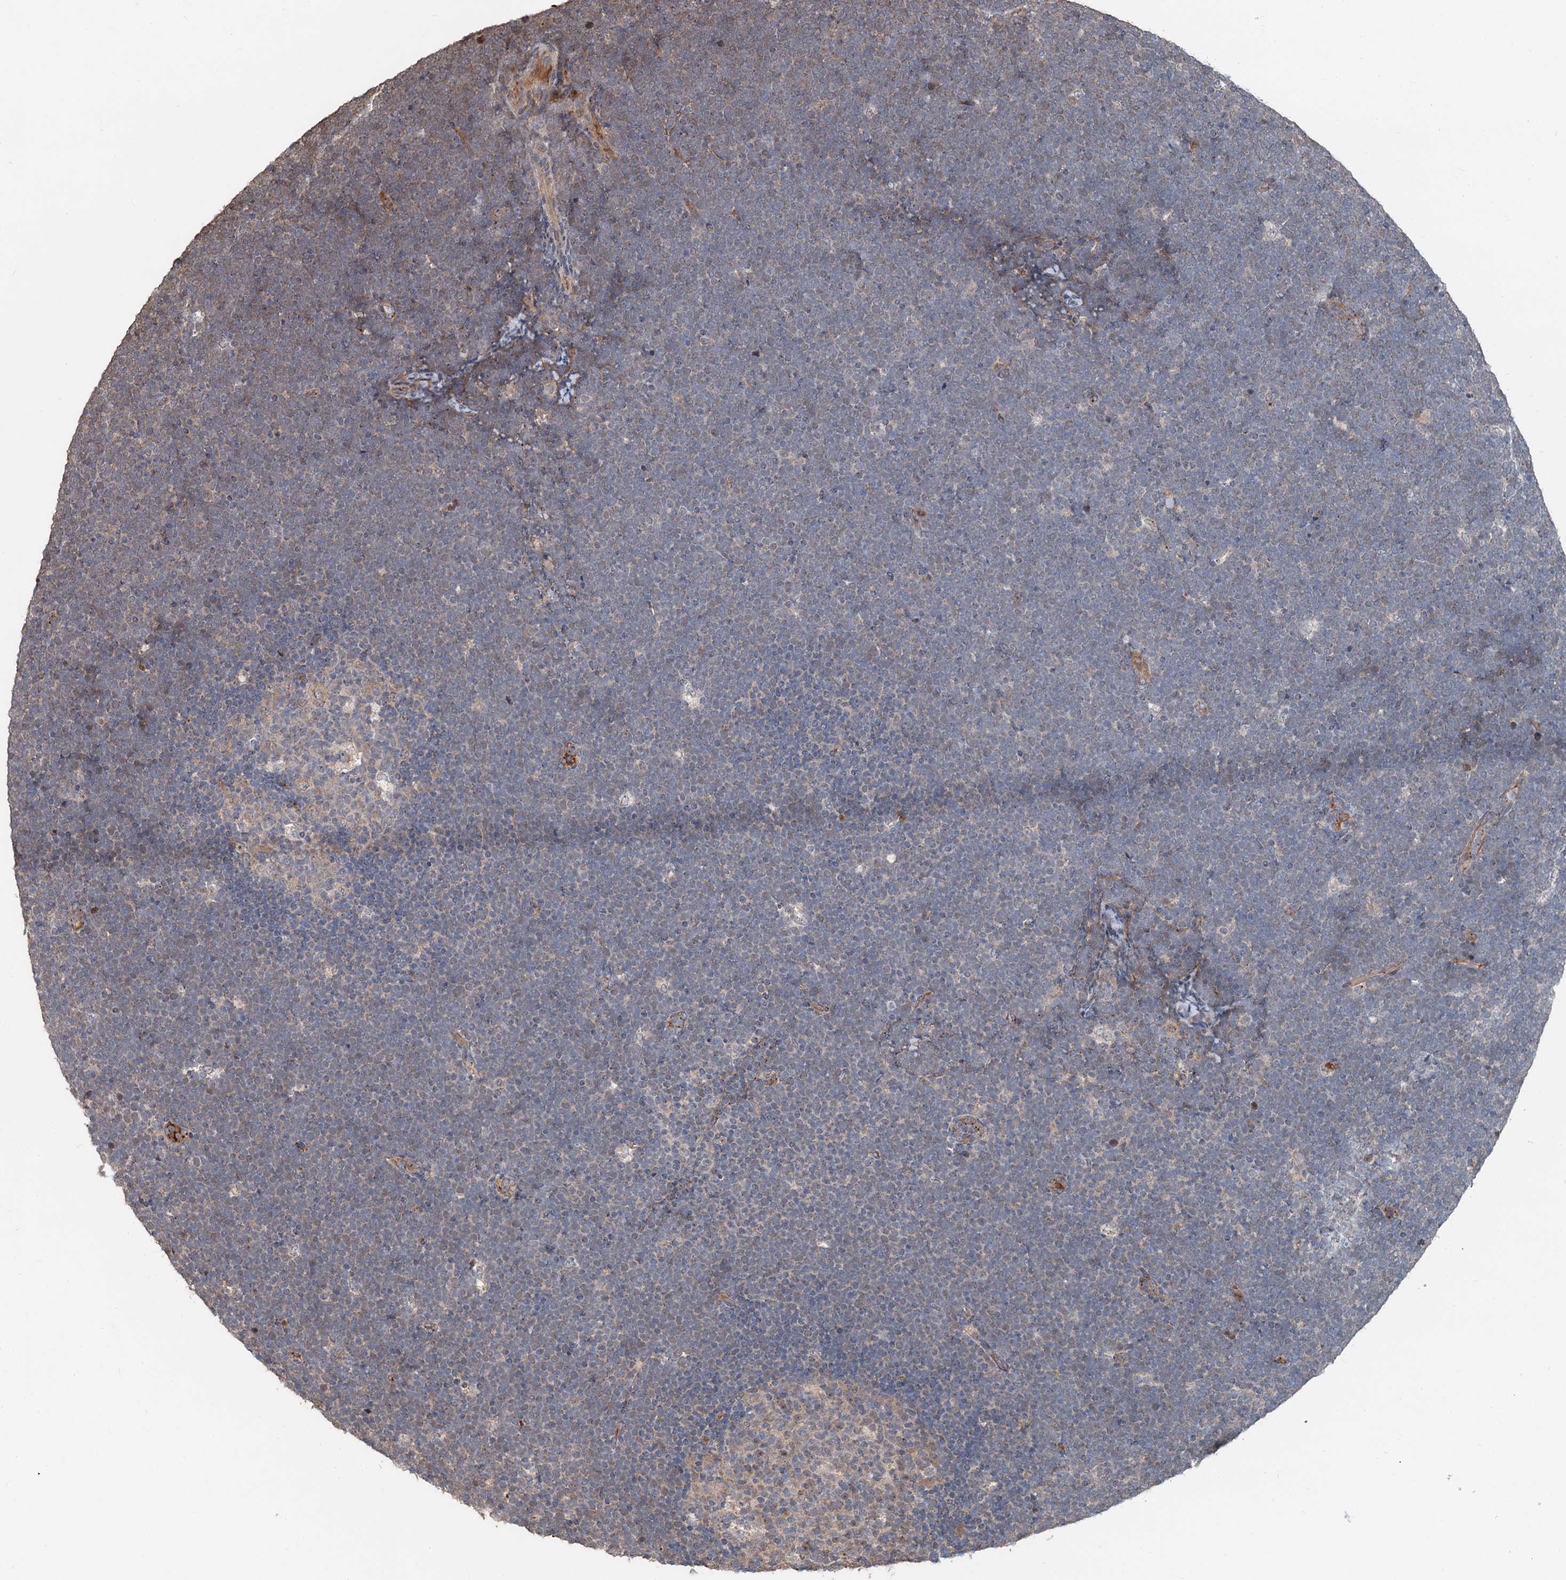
{"staining": {"intensity": "weak", "quantity": "<25%", "location": "cytoplasmic/membranous"}, "tissue": "lymphoma", "cell_type": "Tumor cells", "image_type": "cancer", "snomed": [{"axis": "morphology", "description": "Malignant lymphoma, non-Hodgkin's type, High grade"}, {"axis": "topography", "description": "Lymph node"}], "caption": "Tumor cells are negative for protein expression in human malignant lymphoma, non-Hodgkin's type (high-grade).", "gene": "DEXI", "patient": {"sex": "male", "age": 13}}